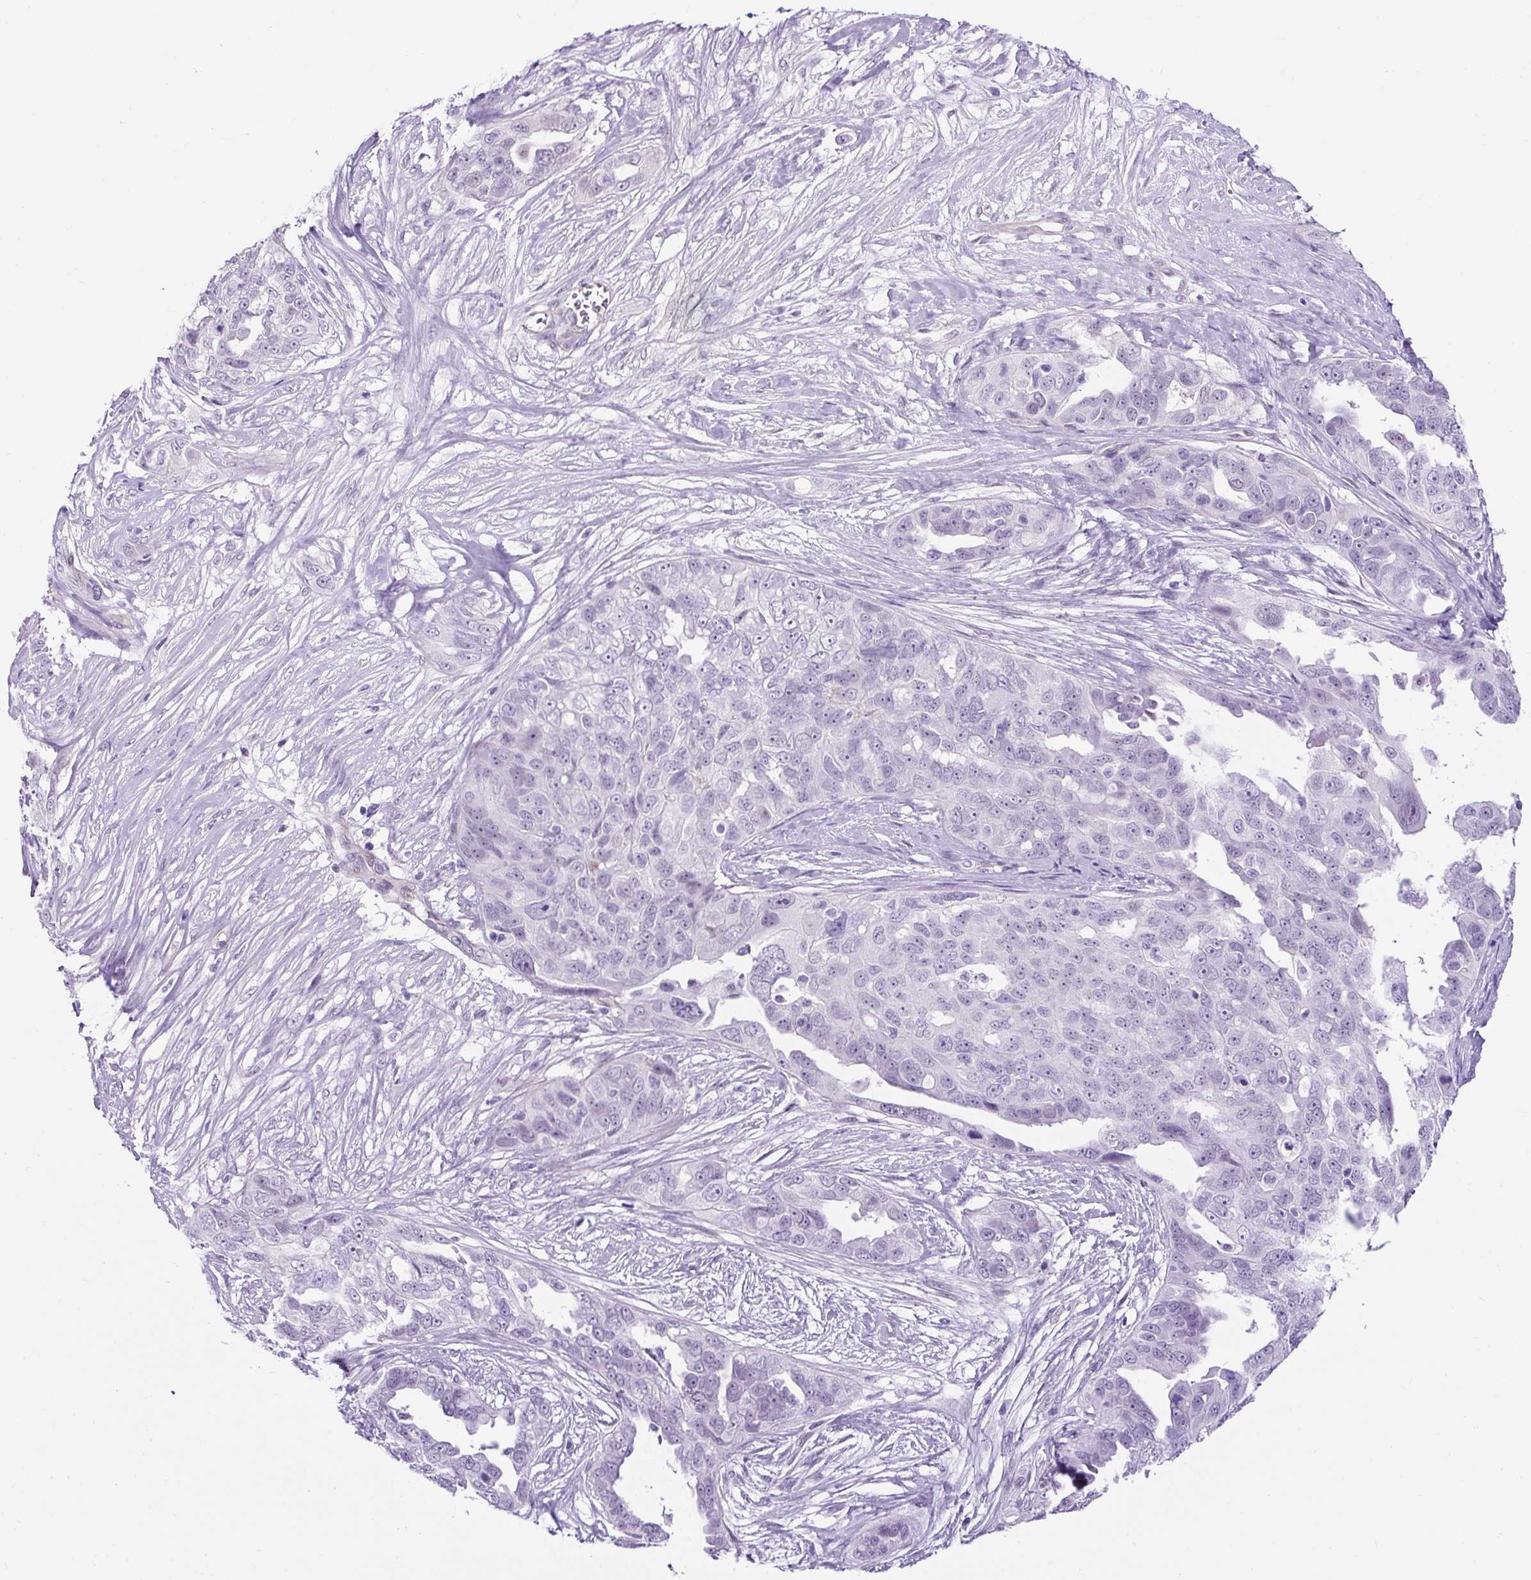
{"staining": {"intensity": "negative", "quantity": "none", "location": "none"}, "tissue": "ovarian cancer", "cell_type": "Tumor cells", "image_type": "cancer", "snomed": [{"axis": "morphology", "description": "Carcinoma, endometroid"}, {"axis": "topography", "description": "Ovary"}], "caption": "Immunohistochemical staining of ovarian cancer demonstrates no significant expression in tumor cells.", "gene": "KRT12", "patient": {"sex": "female", "age": 70}}